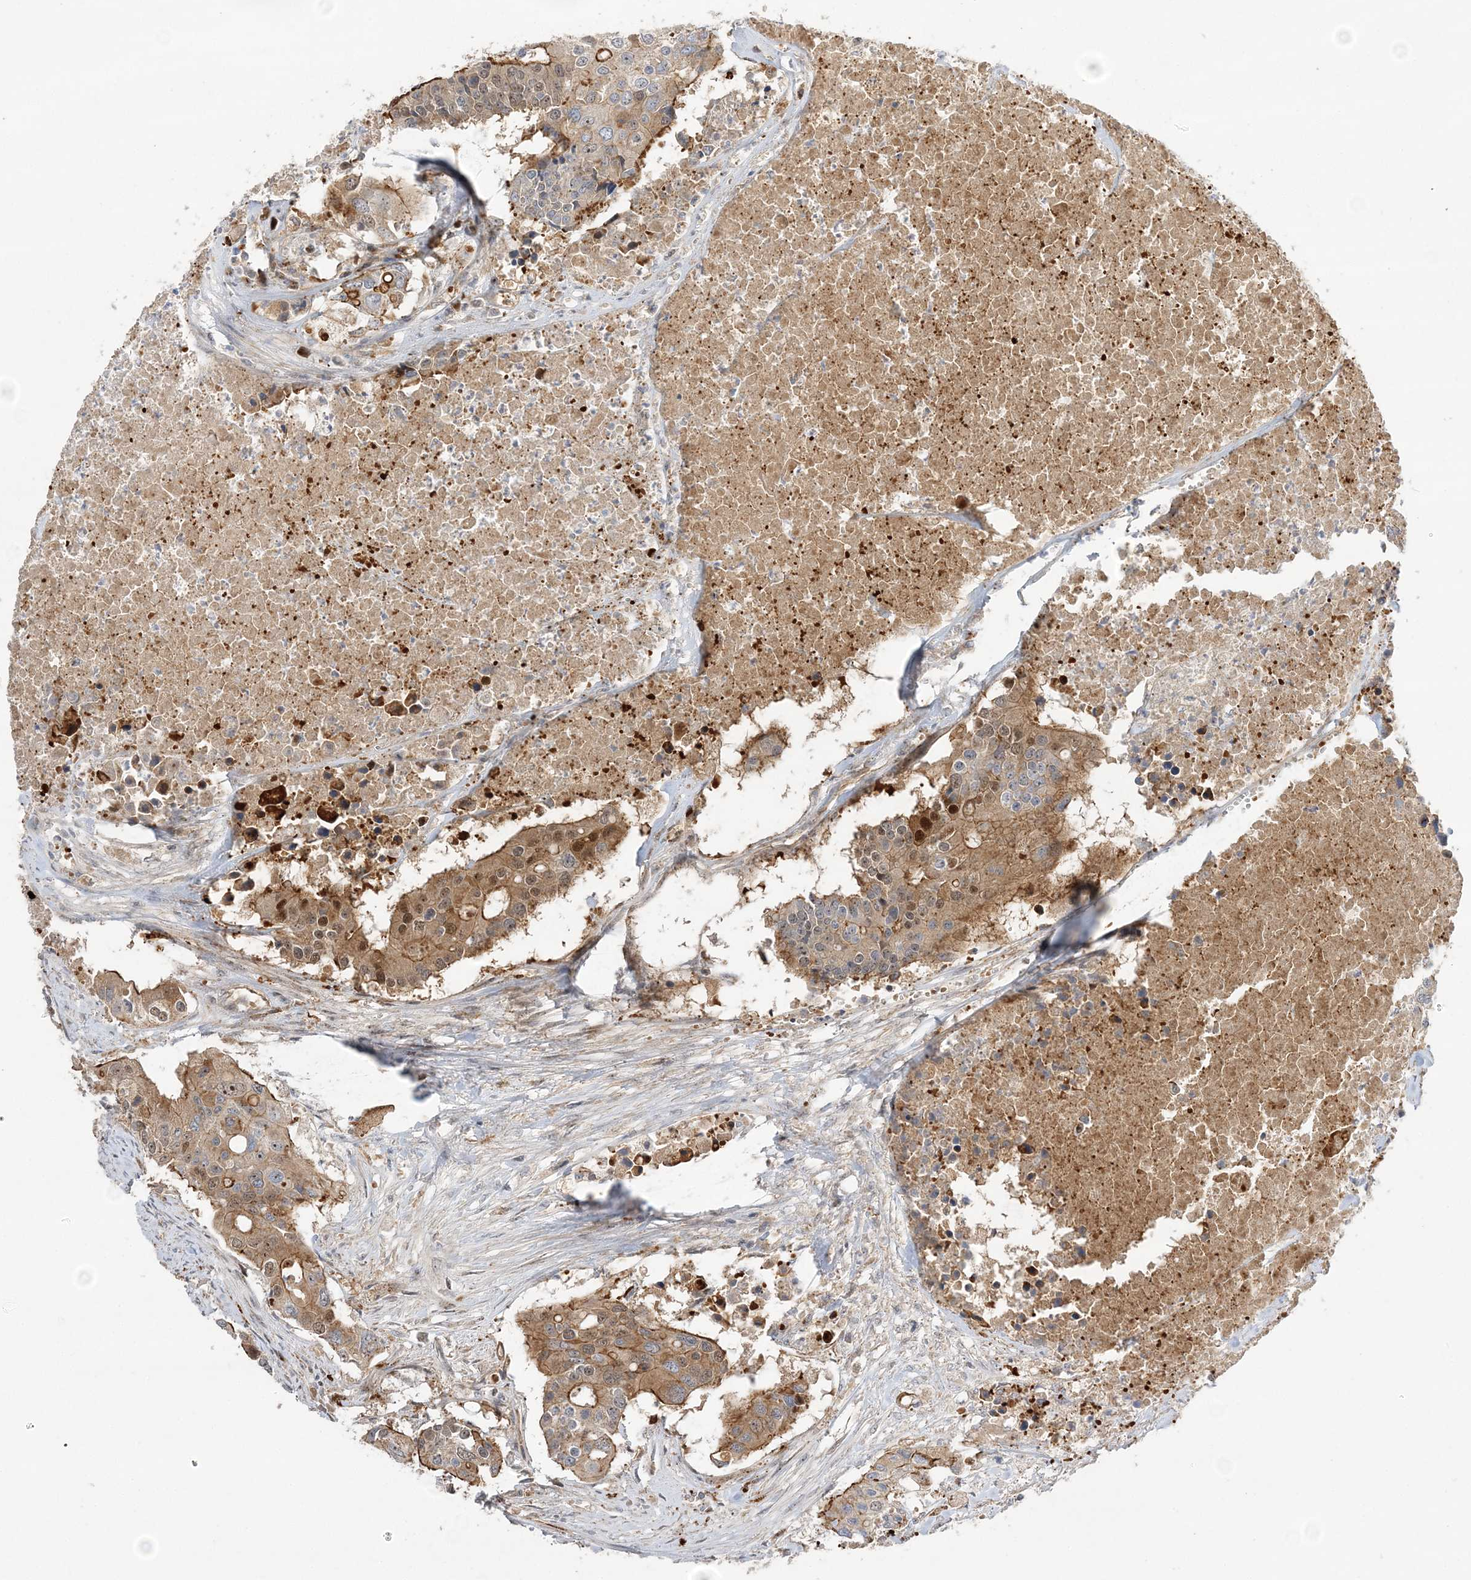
{"staining": {"intensity": "moderate", "quantity": ">75%", "location": "cytoplasmic/membranous,nuclear"}, "tissue": "colorectal cancer", "cell_type": "Tumor cells", "image_type": "cancer", "snomed": [{"axis": "morphology", "description": "Adenocarcinoma, NOS"}, {"axis": "topography", "description": "Colon"}], "caption": "Colorectal cancer stained with a protein marker exhibits moderate staining in tumor cells.", "gene": "NPM3", "patient": {"sex": "male", "age": 77}}